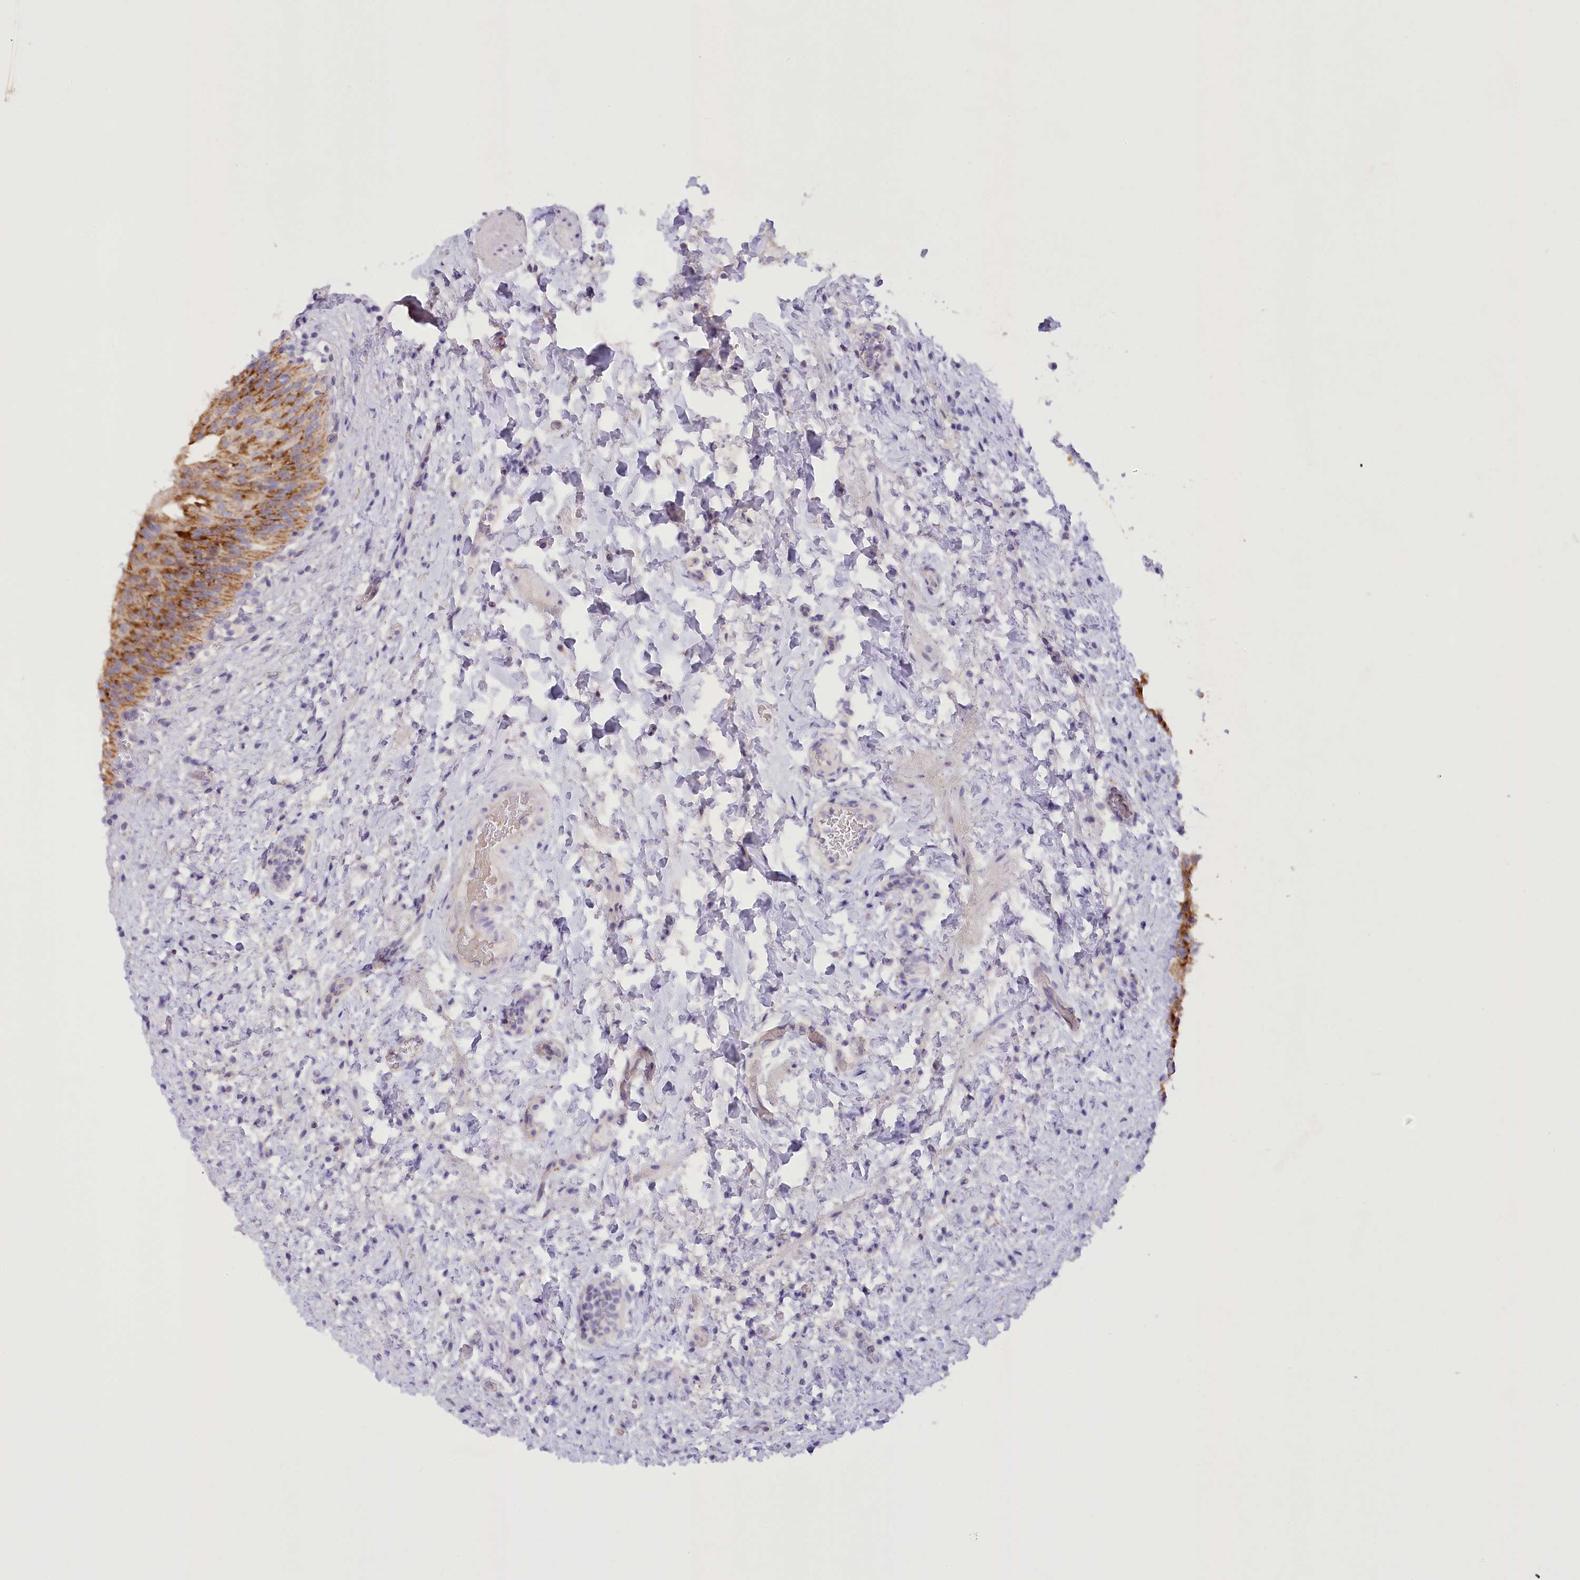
{"staining": {"intensity": "moderate", "quantity": ">75%", "location": "cytoplasmic/membranous"}, "tissue": "urinary bladder", "cell_type": "Urothelial cells", "image_type": "normal", "snomed": [{"axis": "morphology", "description": "Normal tissue, NOS"}, {"axis": "topography", "description": "Urinary bladder"}], "caption": "The image reveals immunohistochemical staining of unremarkable urinary bladder. There is moderate cytoplasmic/membranous positivity is appreciated in approximately >75% of urothelial cells. The protein is stained brown, and the nuclei are stained in blue (DAB (3,3'-diaminobenzidine) IHC with brightfield microscopy, high magnification).", "gene": "DCUN1D1", "patient": {"sex": "female", "age": 27}}